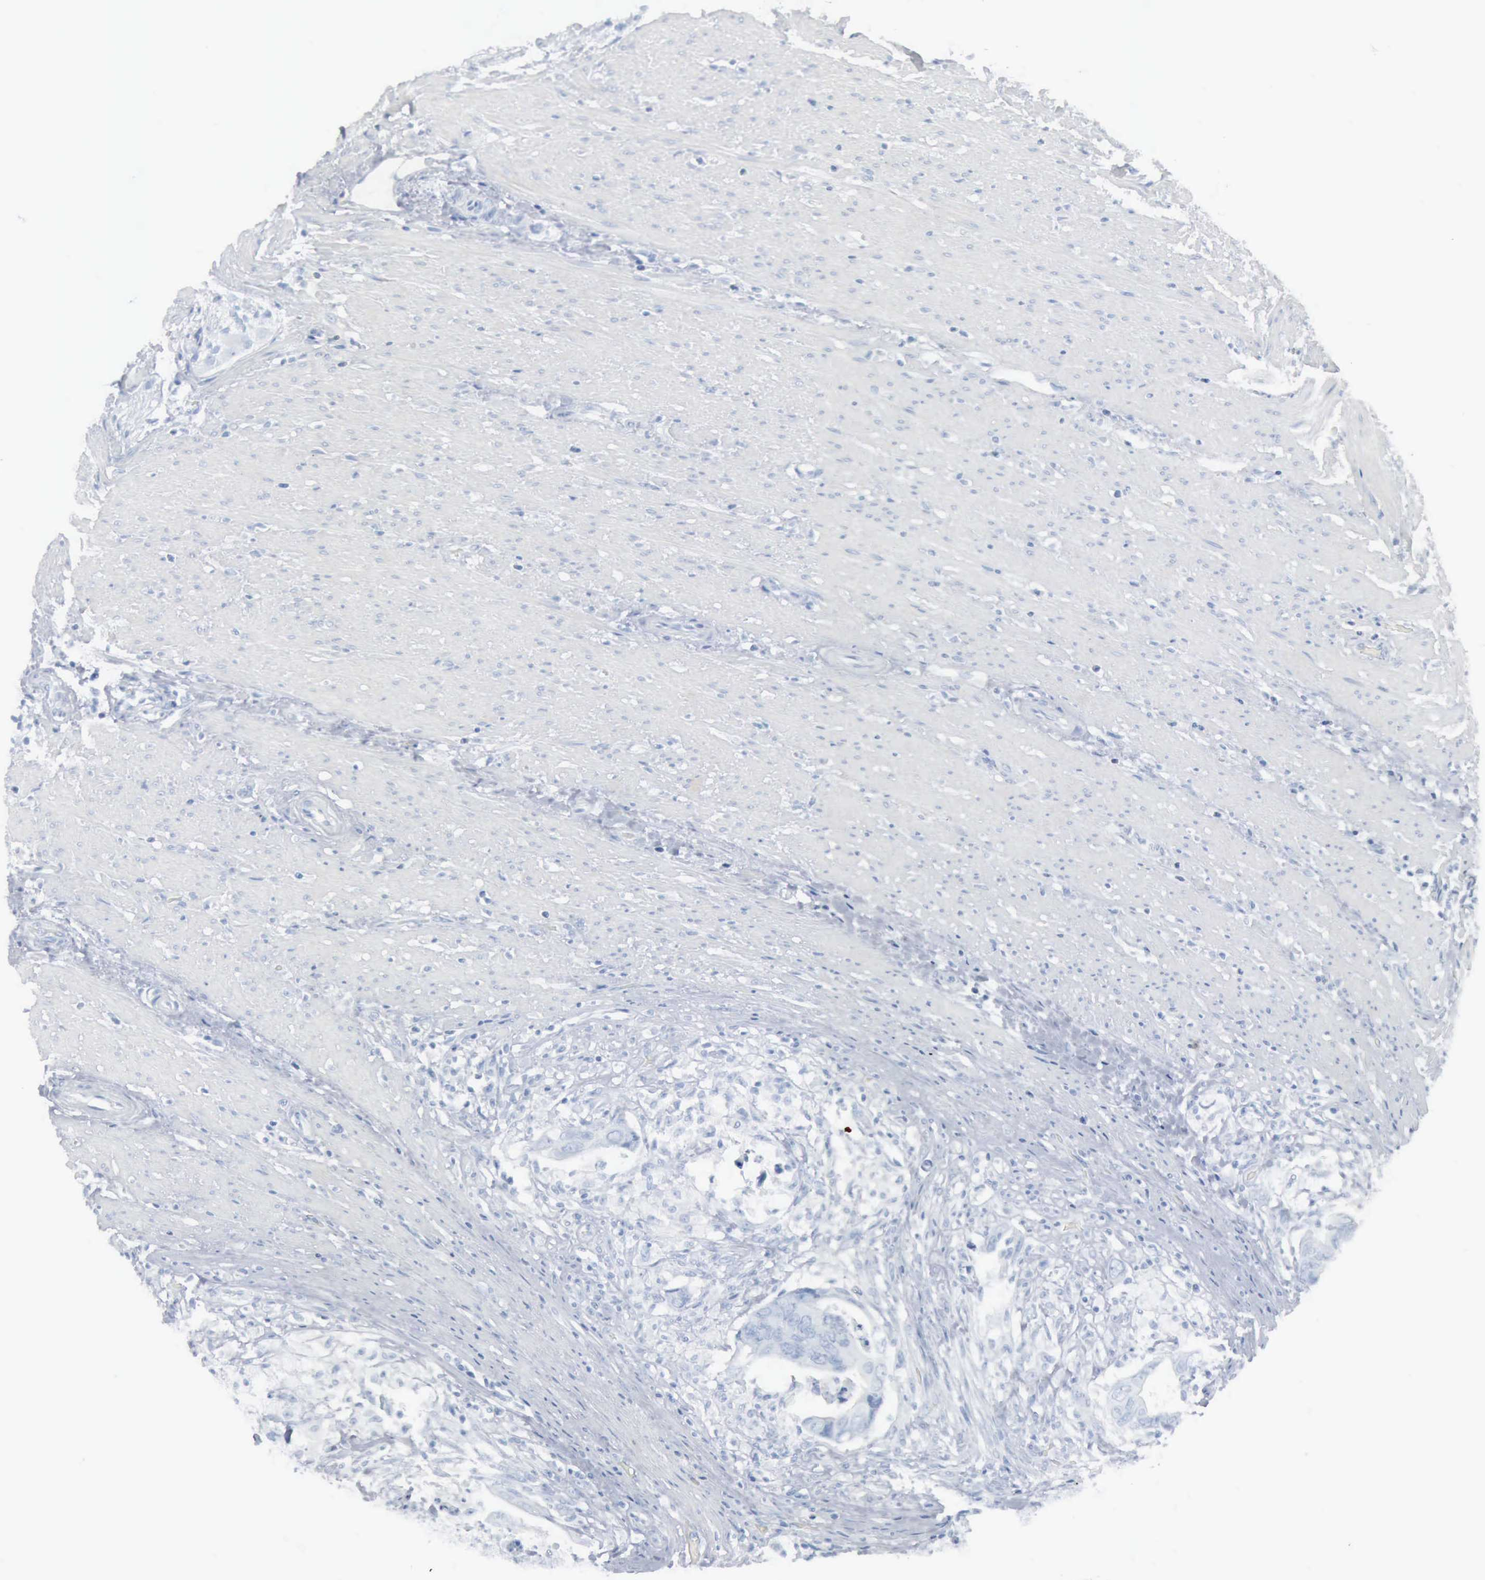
{"staining": {"intensity": "negative", "quantity": "none", "location": "none"}, "tissue": "colorectal cancer", "cell_type": "Tumor cells", "image_type": "cancer", "snomed": [{"axis": "morphology", "description": "Adenocarcinoma, NOS"}, {"axis": "topography", "description": "Rectum"}], "caption": "Tumor cells show no significant expression in colorectal cancer. (DAB (3,3'-diaminobenzidine) immunohistochemistry with hematoxylin counter stain).", "gene": "DMD", "patient": {"sex": "male", "age": 53}}